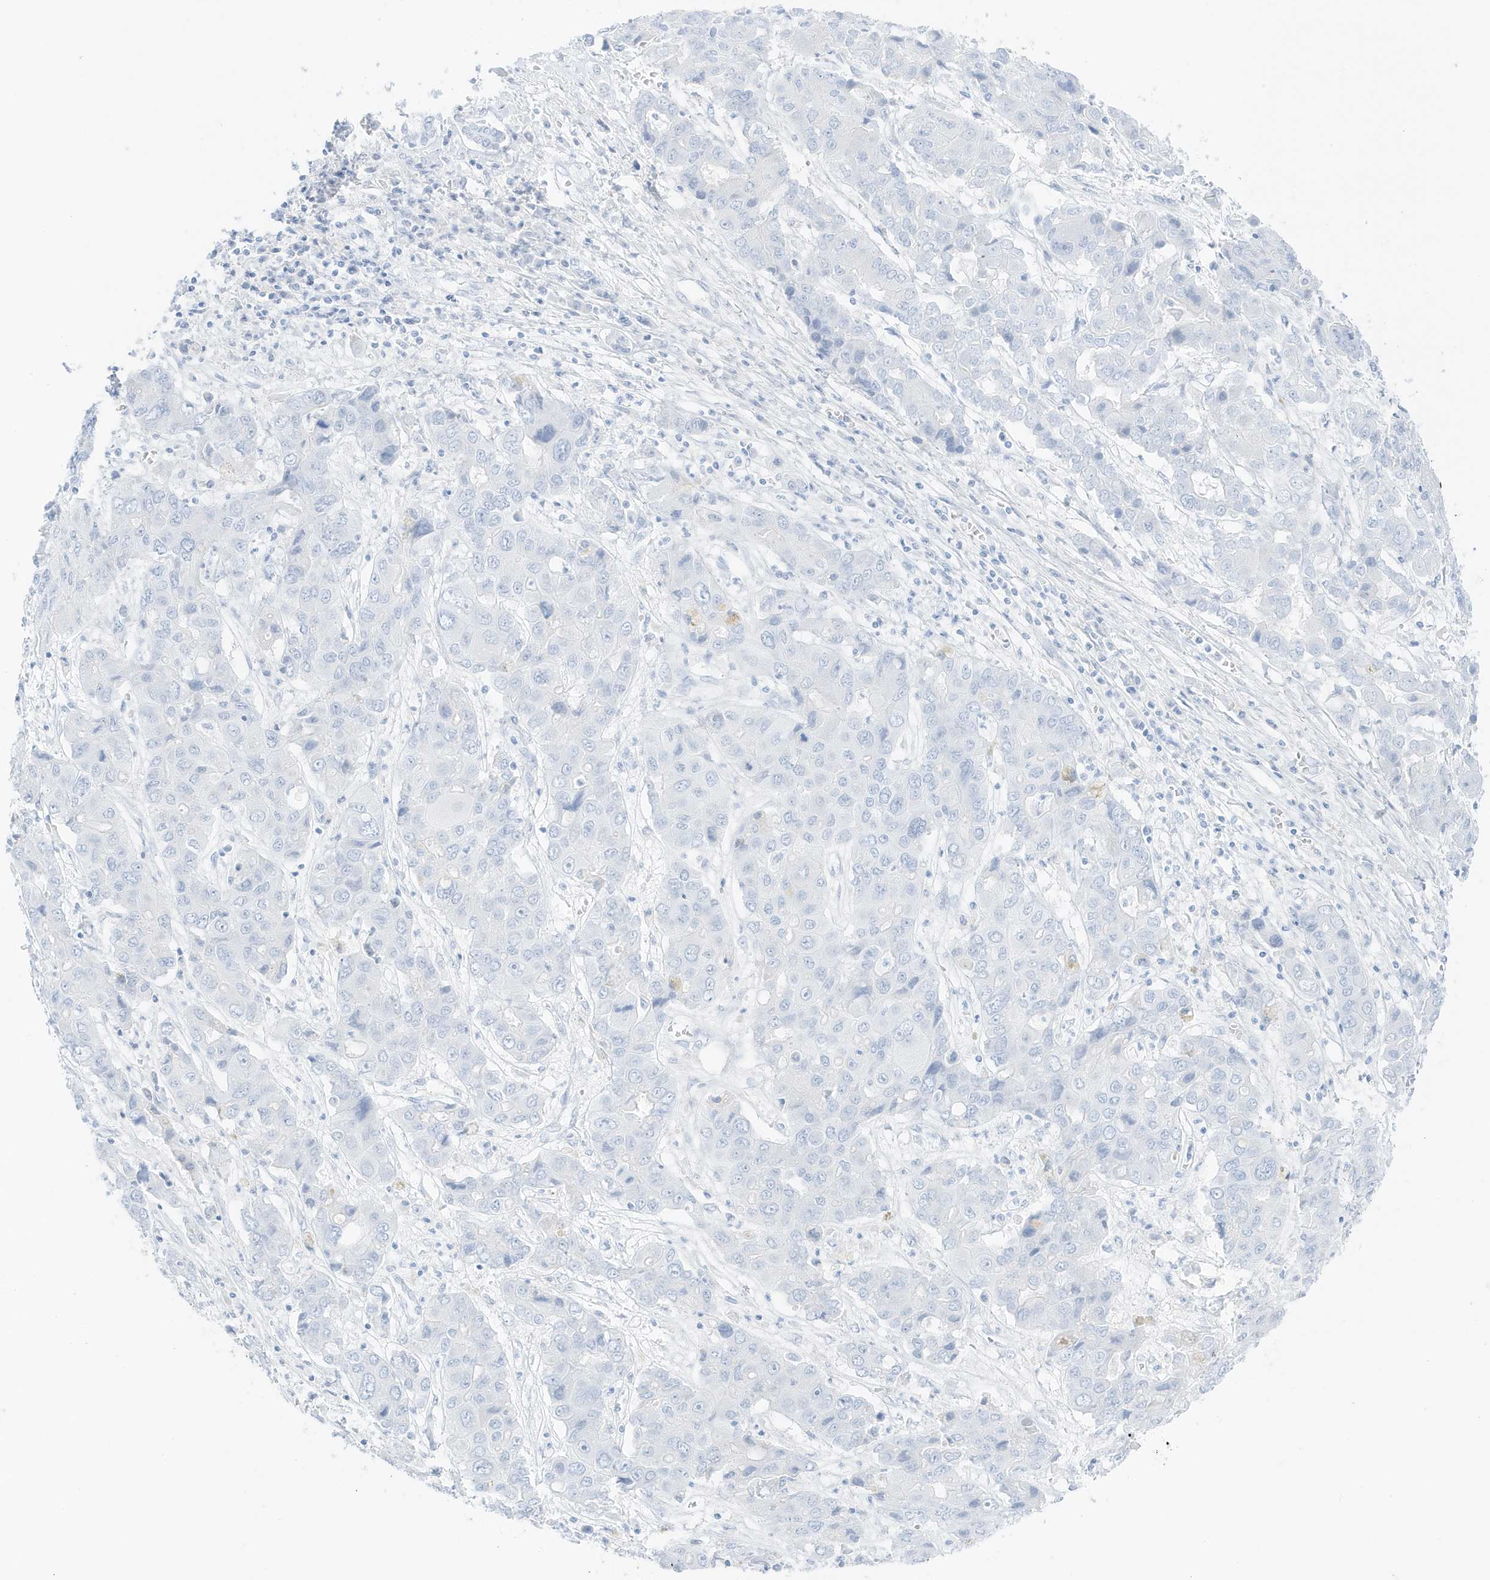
{"staining": {"intensity": "negative", "quantity": "none", "location": "none"}, "tissue": "liver cancer", "cell_type": "Tumor cells", "image_type": "cancer", "snomed": [{"axis": "morphology", "description": "Cholangiocarcinoma"}, {"axis": "topography", "description": "Liver"}], "caption": "Immunohistochemistry (IHC) image of neoplastic tissue: human liver cancer stained with DAB (3,3'-diaminobenzidine) exhibits no significant protein positivity in tumor cells. (Stains: DAB (3,3'-diaminobenzidine) immunohistochemistry (IHC) with hematoxylin counter stain, Microscopy: brightfield microscopy at high magnification).", "gene": "SLC22A13", "patient": {"sex": "male", "age": 67}}